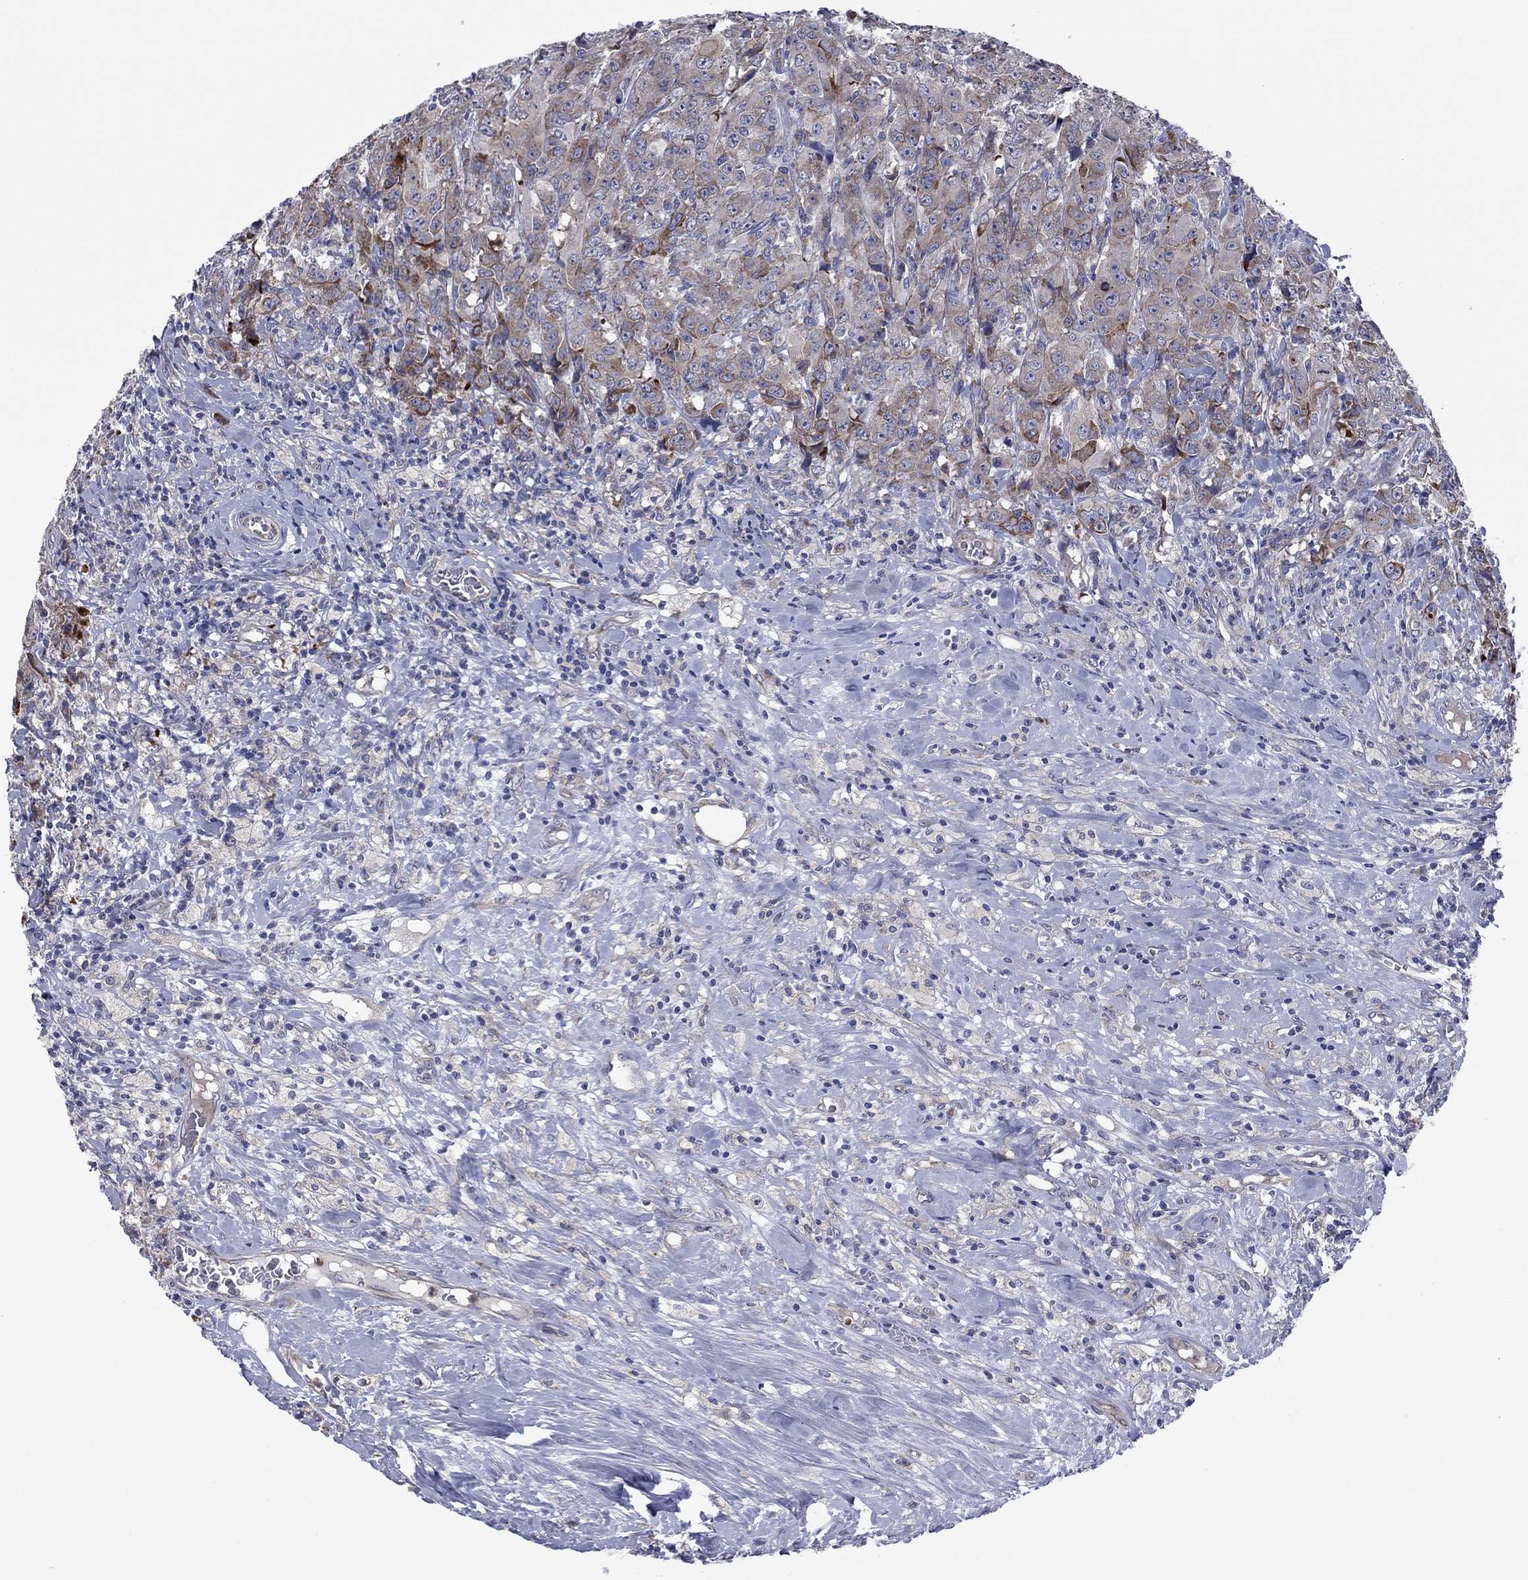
{"staining": {"intensity": "moderate", "quantity": "<25%", "location": "cytoplasmic/membranous"}, "tissue": "breast cancer", "cell_type": "Tumor cells", "image_type": "cancer", "snomed": [{"axis": "morphology", "description": "Duct carcinoma"}, {"axis": "topography", "description": "Breast"}], "caption": "The micrograph reveals staining of breast cancer, revealing moderate cytoplasmic/membranous protein positivity (brown color) within tumor cells. (brown staining indicates protein expression, while blue staining denotes nuclei).", "gene": "GPR155", "patient": {"sex": "female", "age": 43}}